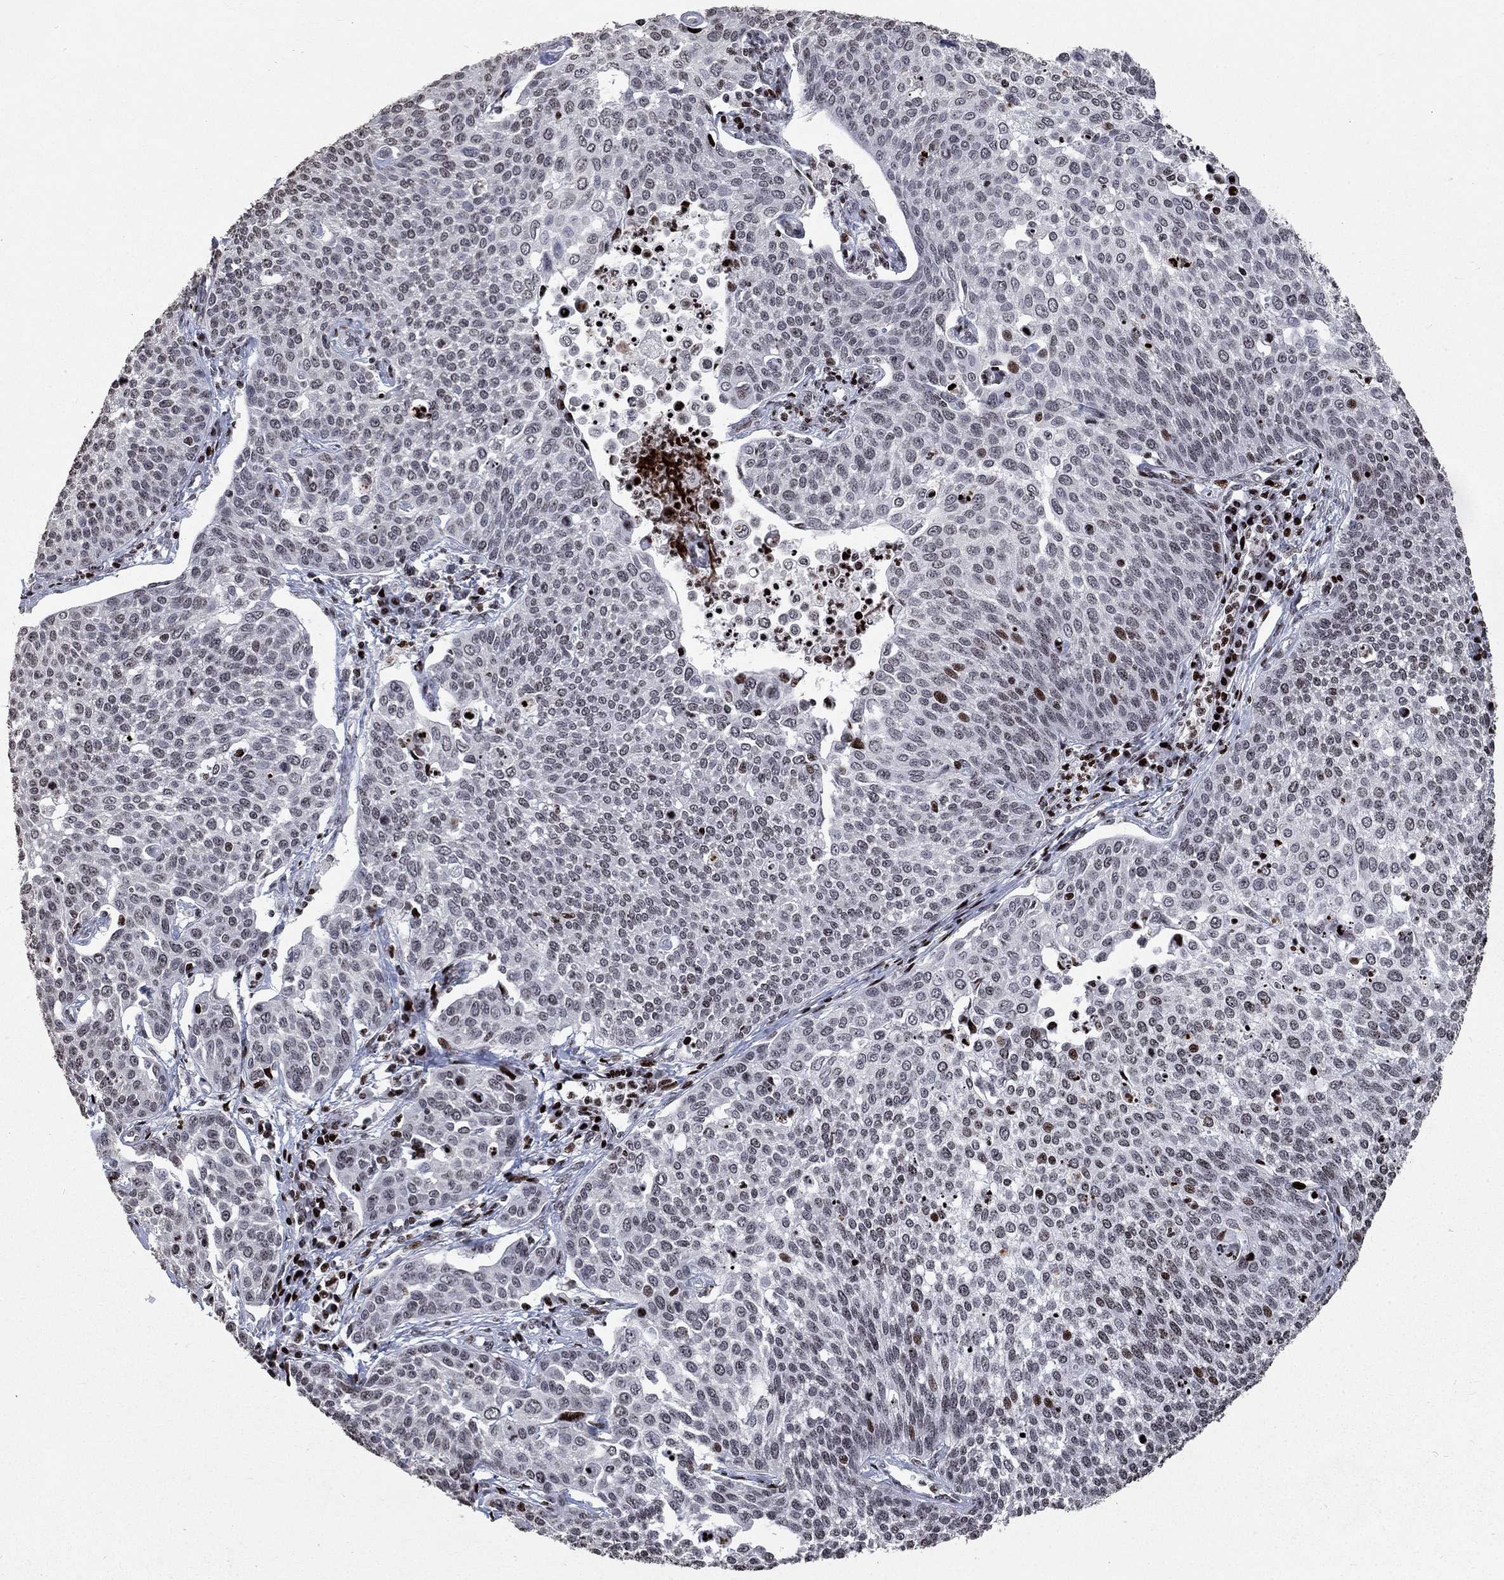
{"staining": {"intensity": "strong", "quantity": "<25%", "location": "nuclear"}, "tissue": "cervical cancer", "cell_type": "Tumor cells", "image_type": "cancer", "snomed": [{"axis": "morphology", "description": "Squamous cell carcinoma, NOS"}, {"axis": "topography", "description": "Cervix"}], "caption": "Brown immunohistochemical staining in cervical cancer reveals strong nuclear positivity in about <25% of tumor cells.", "gene": "SRSF3", "patient": {"sex": "female", "age": 34}}